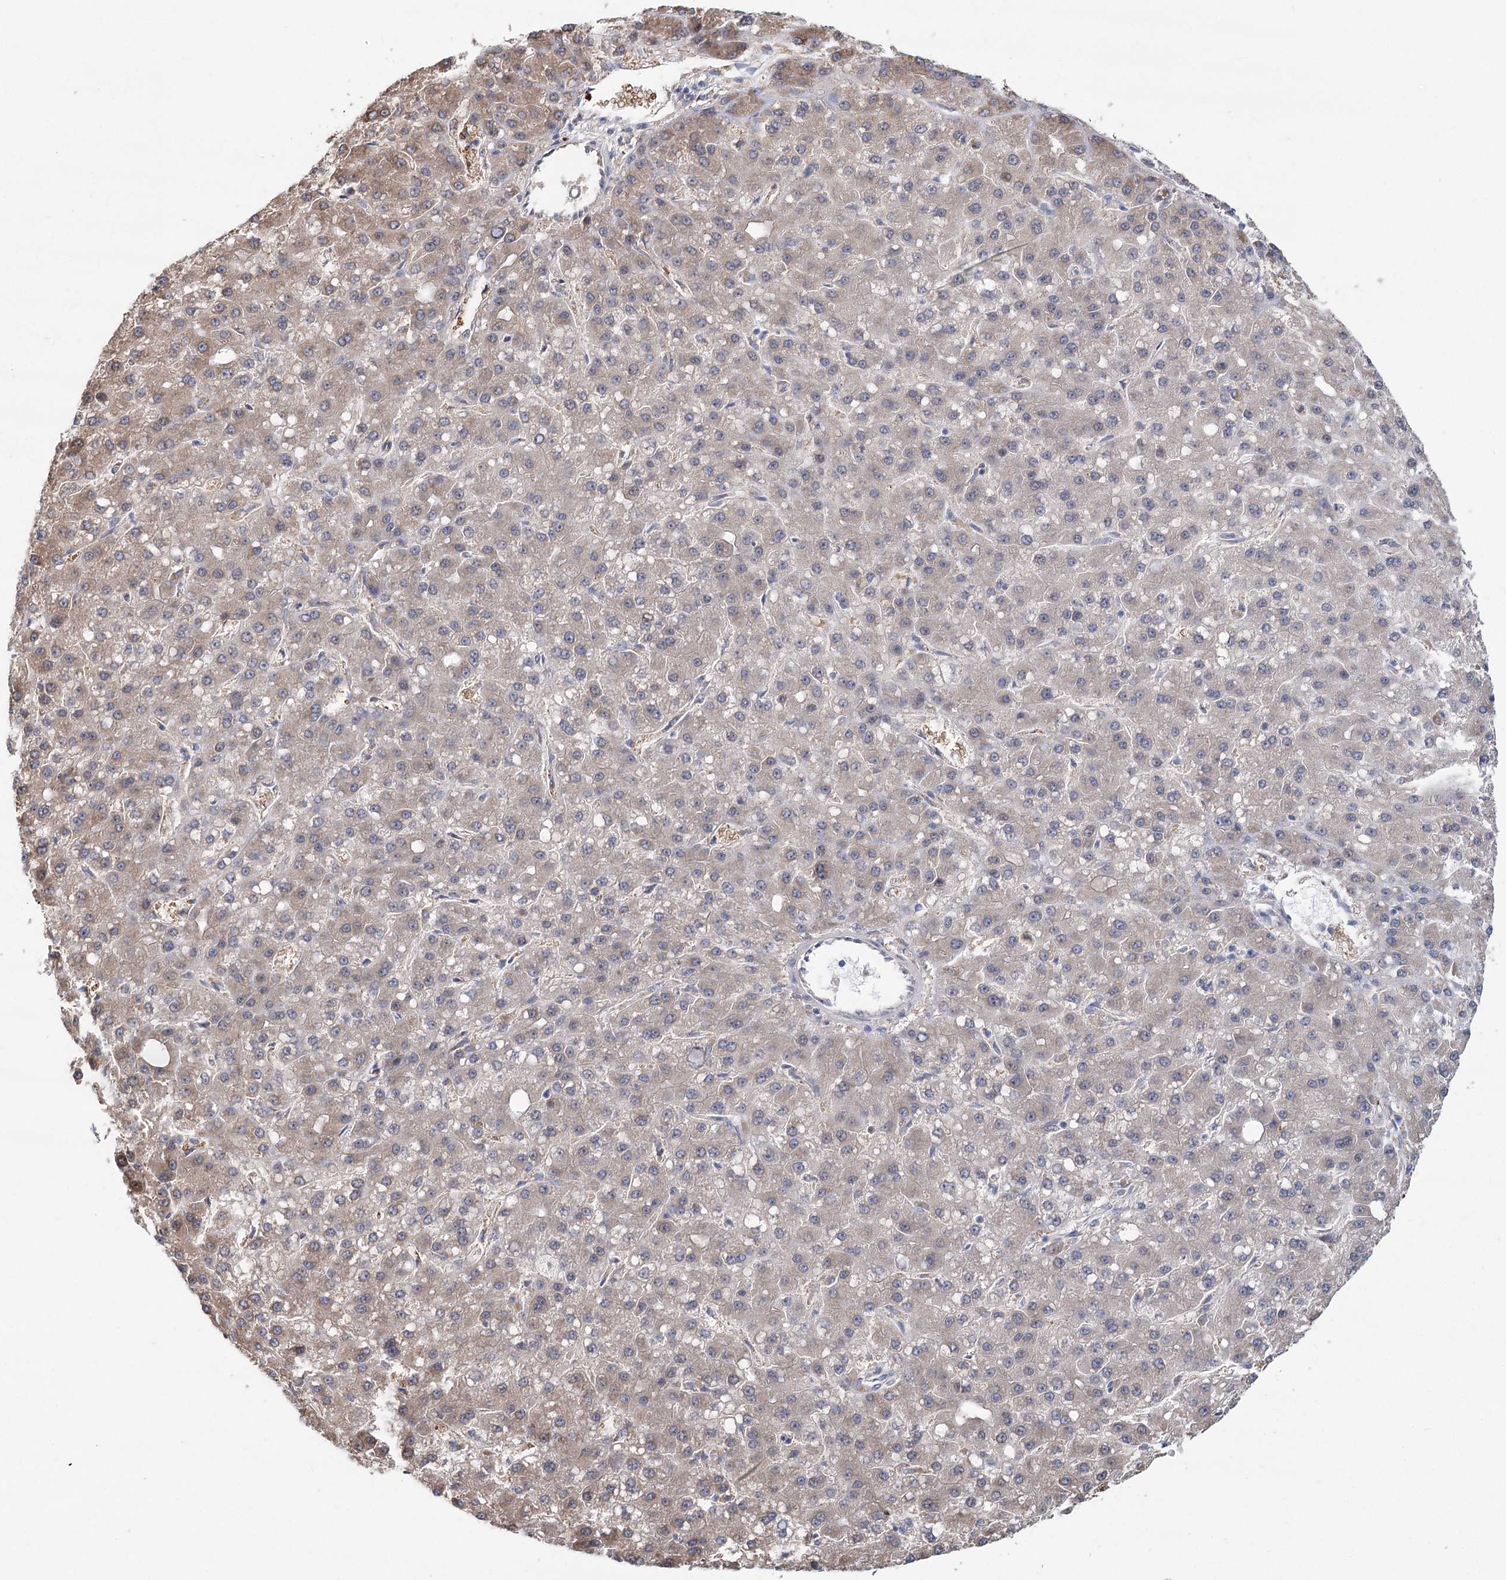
{"staining": {"intensity": "weak", "quantity": "<25%", "location": "cytoplasmic/membranous"}, "tissue": "liver cancer", "cell_type": "Tumor cells", "image_type": "cancer", "snomed": [{"axis": "morphology", "description": "Carcinoma, Hepatocellular, NOS"}, {"axis": "topography", "description": "Liver"}], "caption": "Tumor cells are negative for protein expression in human liver hepatocellular carcinoma.", "gene": "METTL24", "patient": {"sex": "male", "age": 67}}